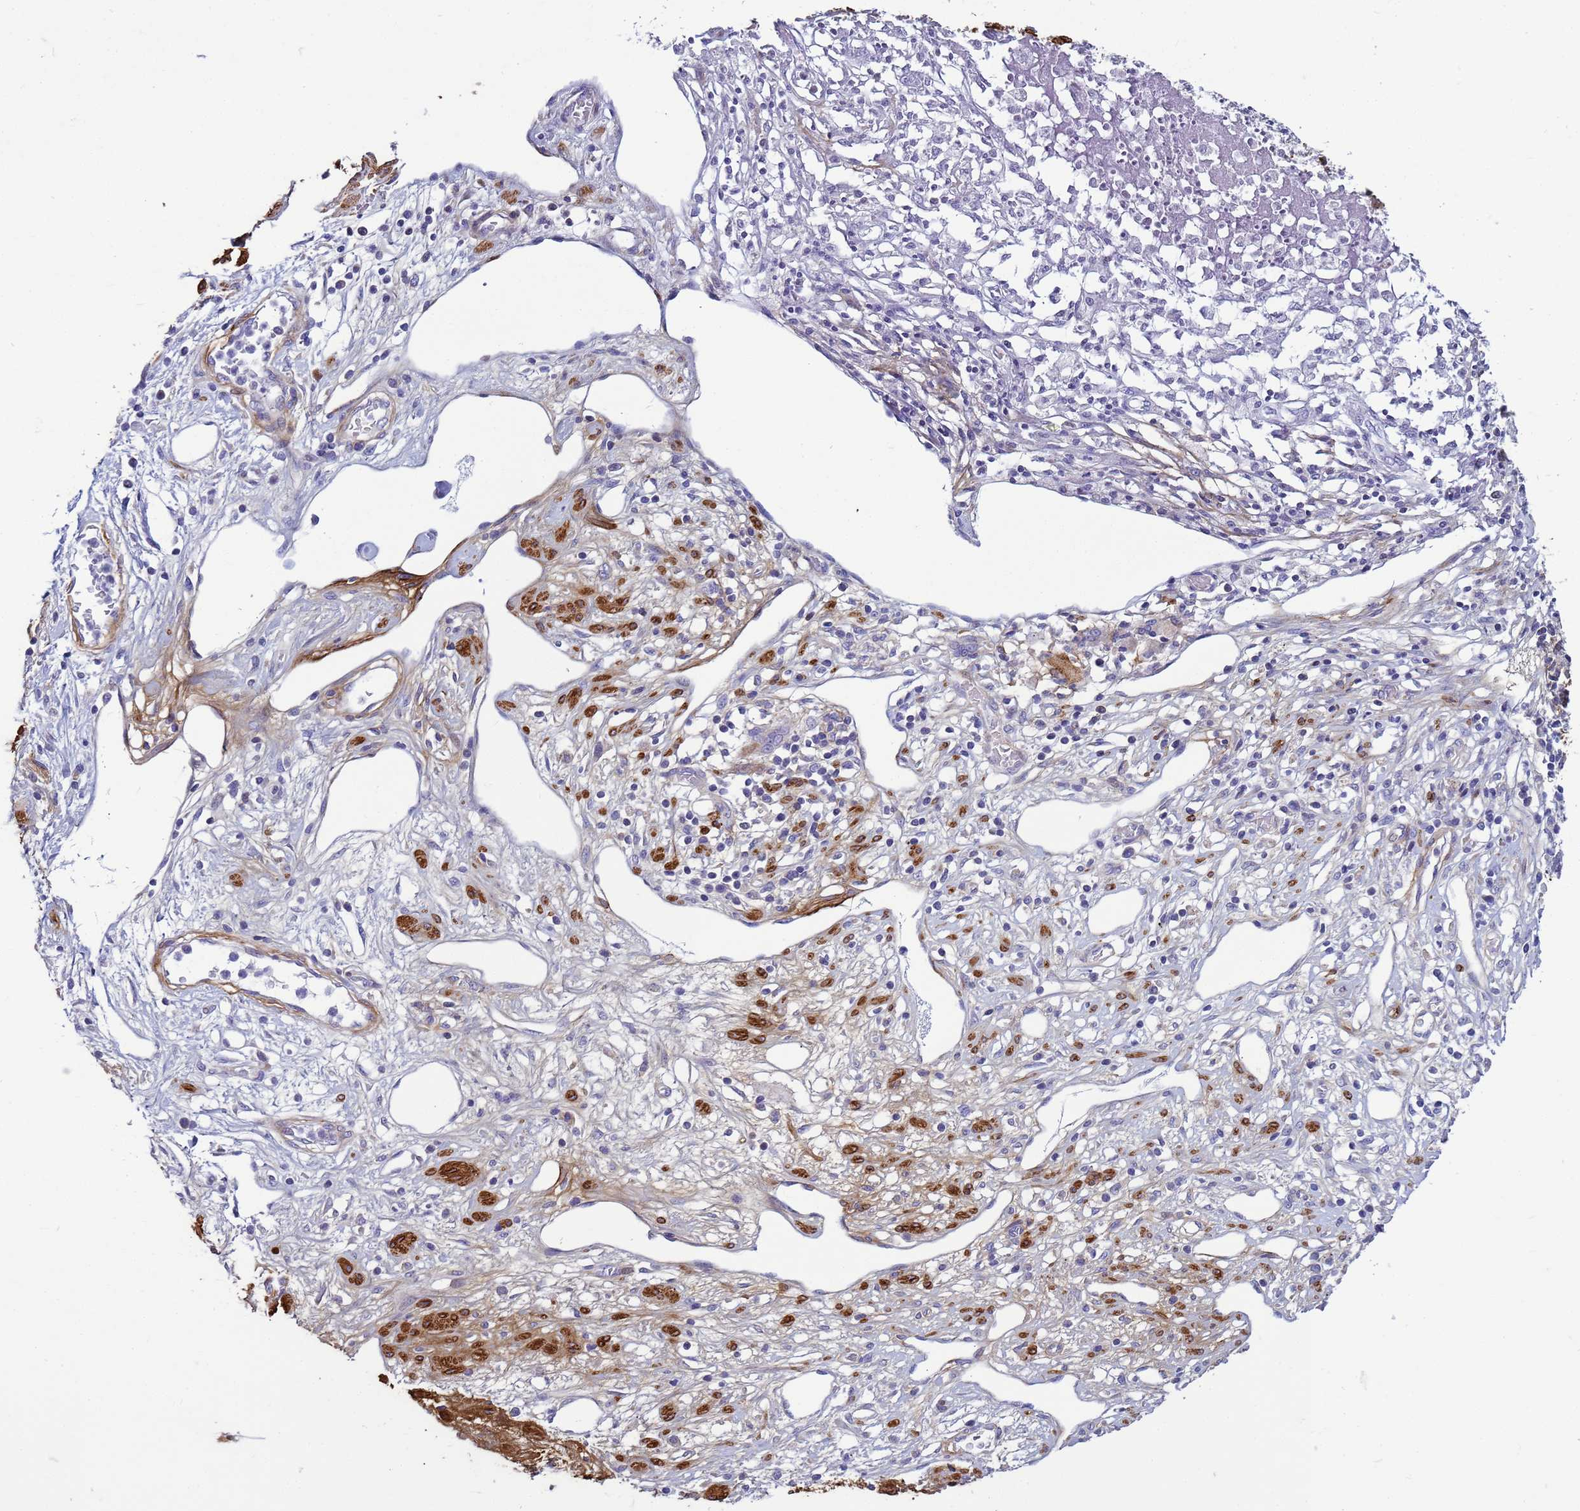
{"staining": {"intensity": "negative", "quantity": "none", "location": "none"}, "tissue": "stomach cancer", "cell_type": "Tumor cells", "image_type": "cancer", "snomed": [{"axis": "morphology", "description": "Adenocarcinoma, NOS"}, {"axis": "morphology", "description": "Adenocarcinoma, High grade"}, {"axis": "topography", "description": "Stomach, upper"}, {"axis": "topography", "description": "Stomach, lower"}], "caption": "A high-resolution image shows immunohistochemistry staining of stomach cancer (adenocarcinoma), which reveals no significant expression in tumor cells.", "gene": "P2RX7", "patient": {"sex": "female", "age": 65}}